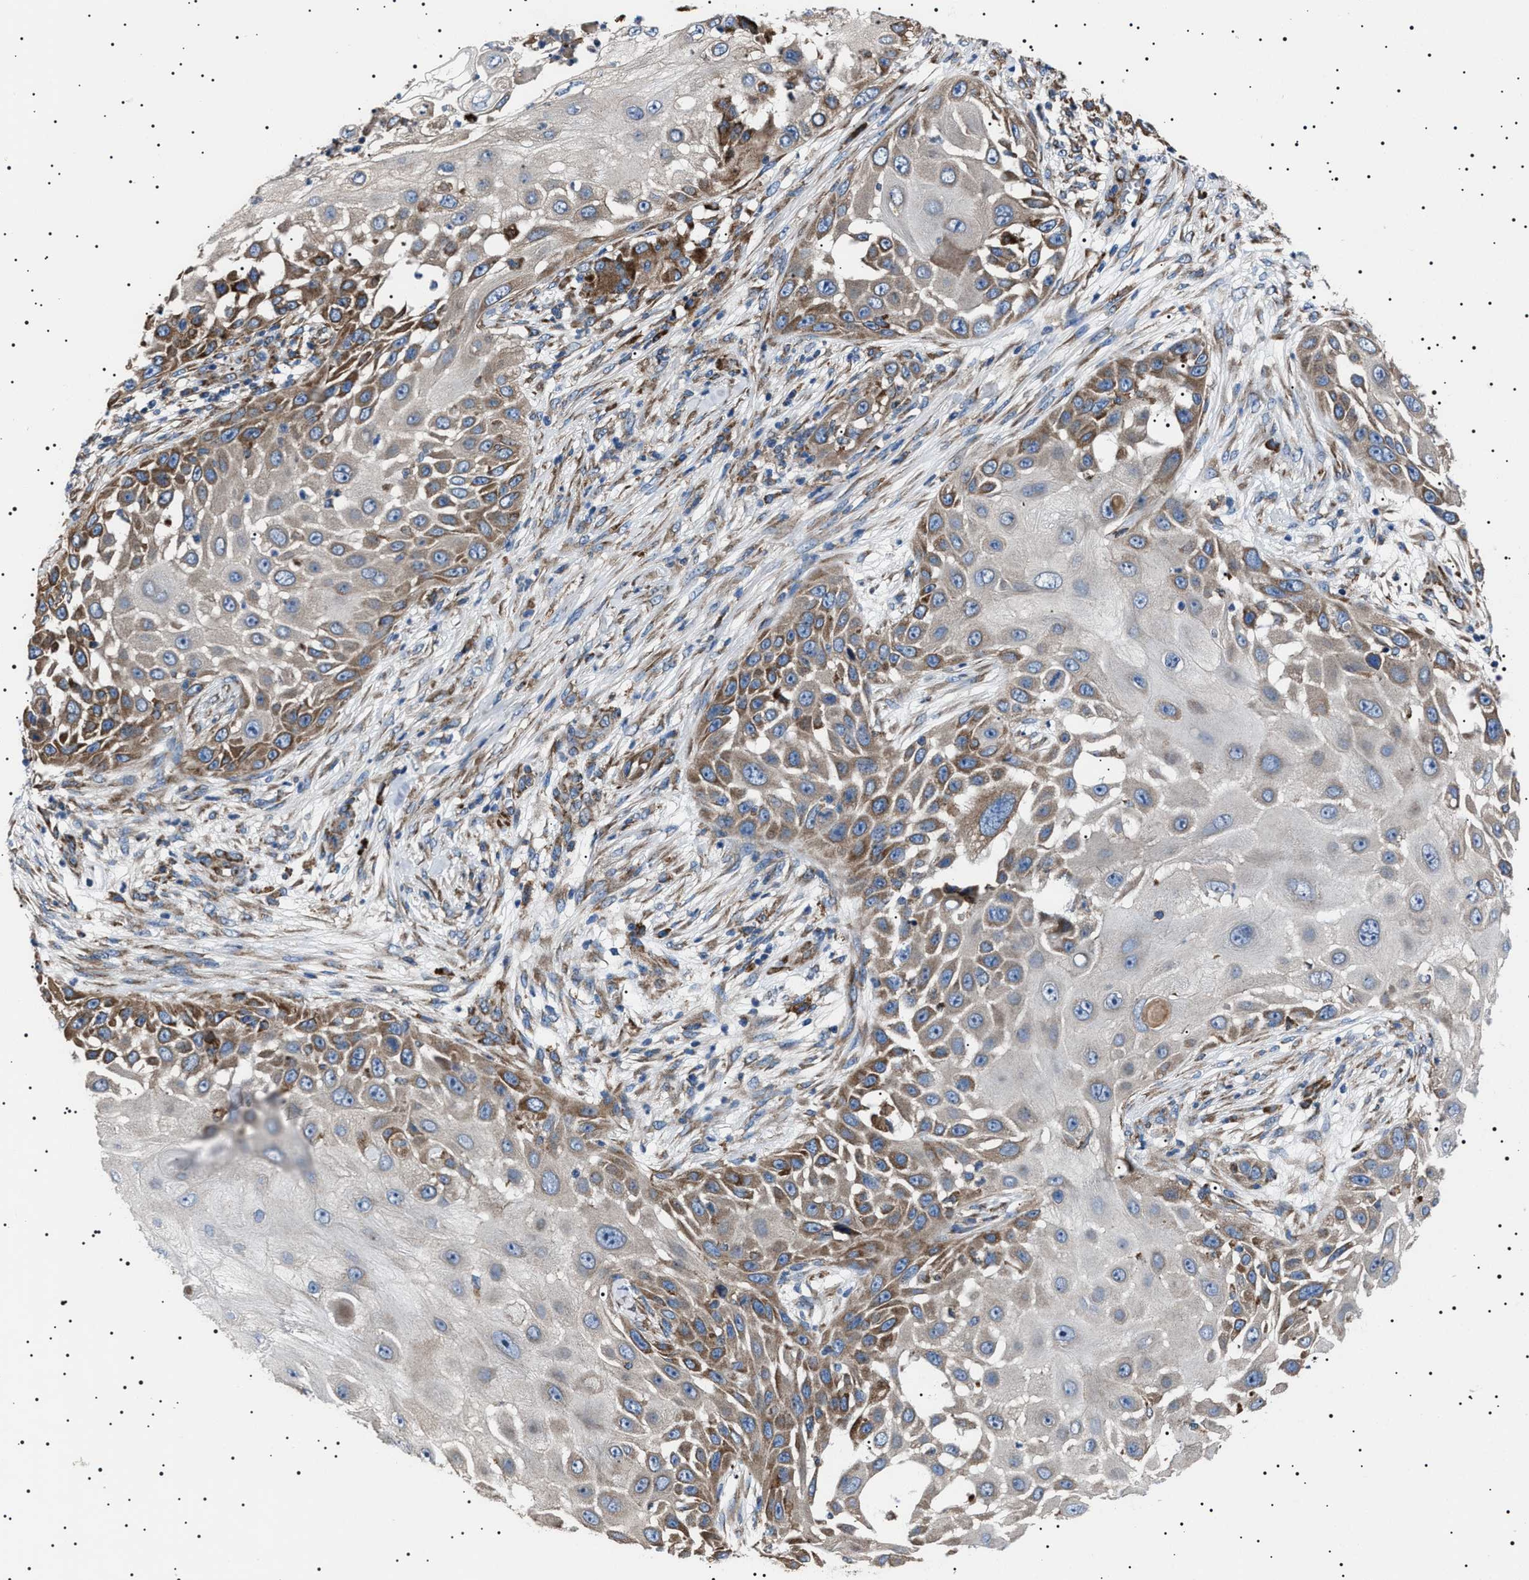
{"staining": {"intensity": "moderate", "quantity": ">75%", "location": "cytoplasmic/membranous"}, "tissue": "skin cancer", "cell_type": "Tumor cells", "image_type": "cancer", "snomed": [{"axis": "morphology", "description": "Squamous cell carcinoma, NOS"}, {"axis": "topography", "description": "Skin"}], "caption": "Squamous cell carcinoma (skin) stained for a protein (brown) demonstrates moderate cytoplasmic/membranous positive positivity in about >75% of tumor cells.", "gene": "TOP1MT", "patient": {"sex": "female", "age": 44}}